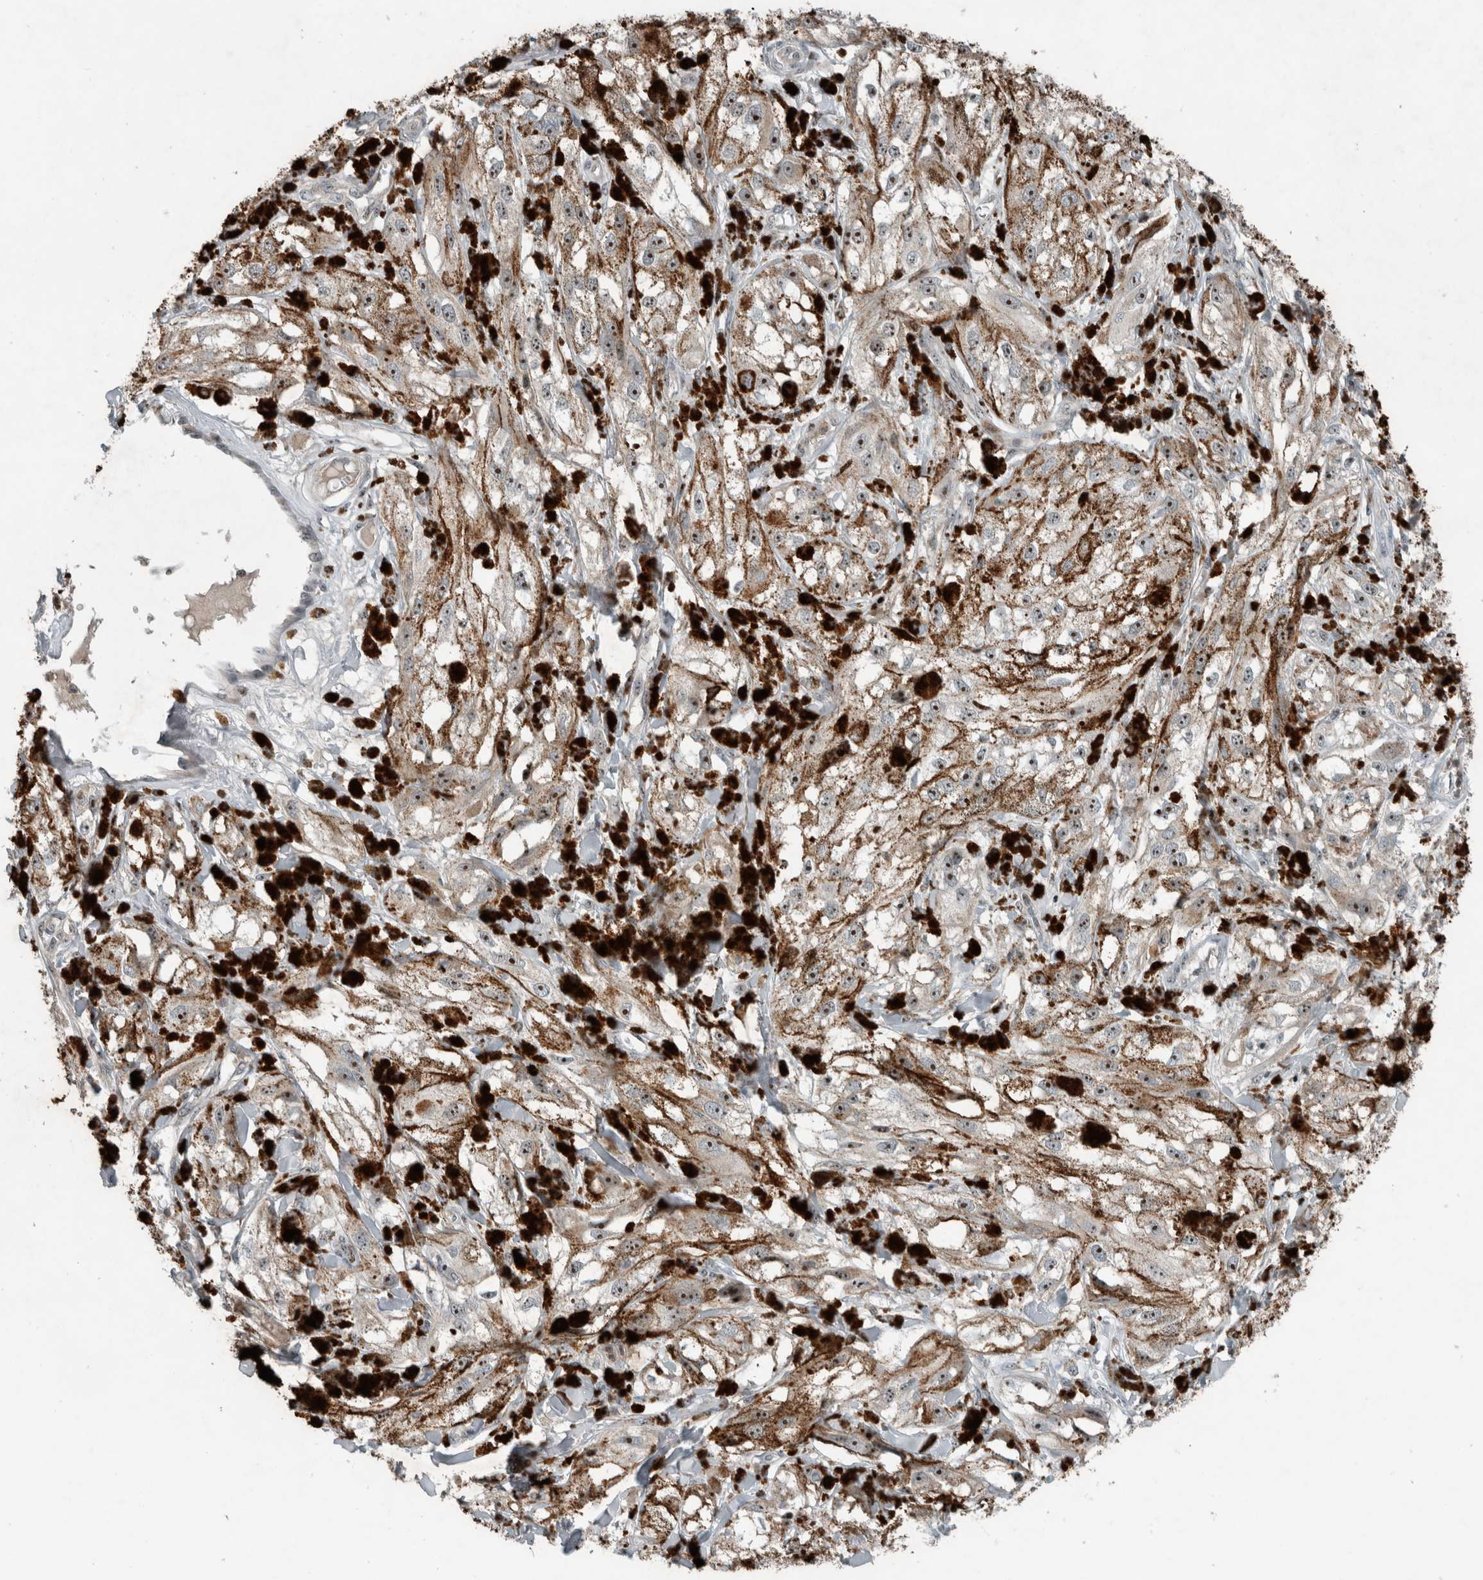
{"staining": {"intensity": "moderate", "quantity": ">75%", "location": "nuclear"}, "tissue": "melanoma", "cell_type": "Tumor cells", "image_type": "cancer", "snomed": [{"axis": "morphology", "description": "Malignant melanoma, NOS"}, {"axis": "topography", "description": "Skin"}], "caption": "Malignant melanoma stained with a brown dye displays moderate nuclear positive positivity in about >75% of tumor cells.", "gene": "RPF1", "patient": {"sex": "male", "age": 88}}